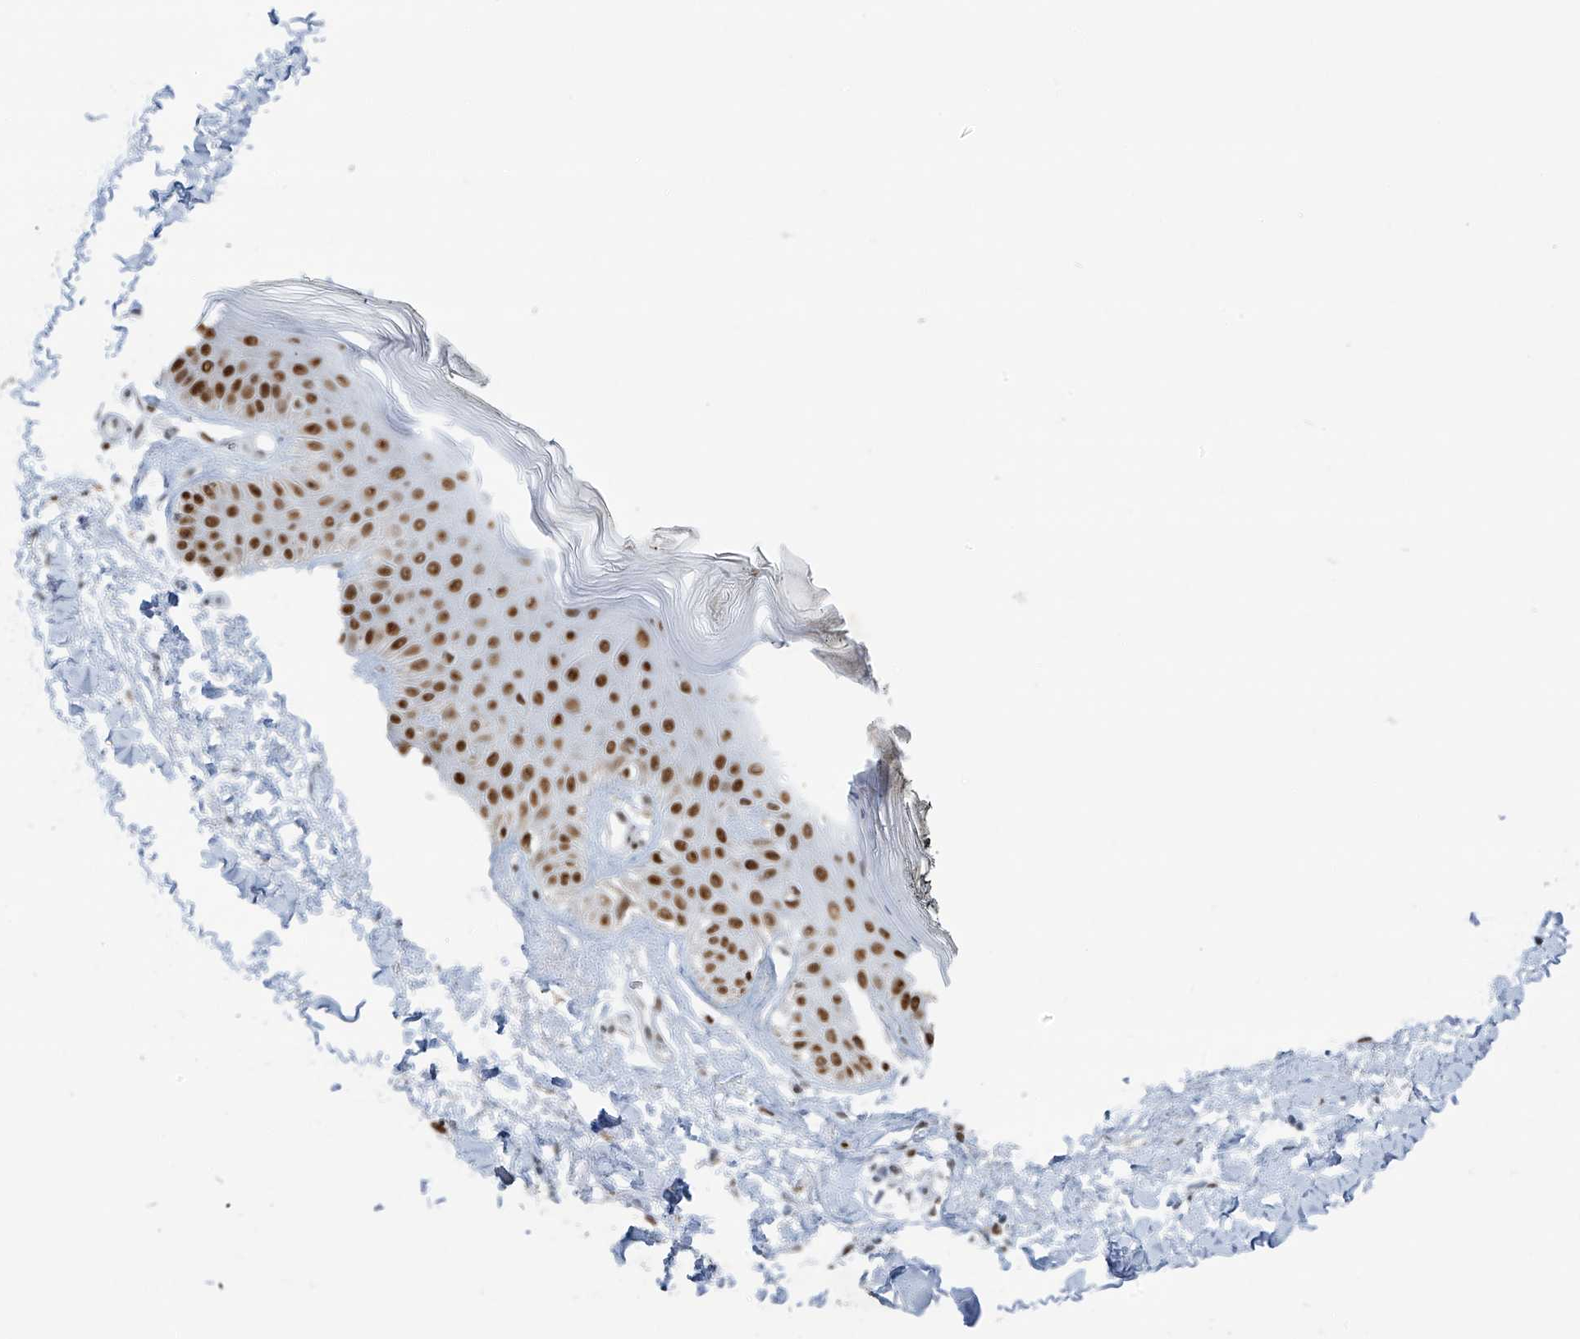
{"staining": {"intensity": "moderate", "quantity": ">75%", "location": "nuclear"}, "tissue": "skin", "cell_type": "Fibroblasts", "image_type": "normal", "snomed": [{"axis": "morphology", "description": "Normal tissue, NOS"}, {"axis": "topography", "description": "Skin"}], "caption": "Moderate nuclear positivity for a protein is present in about >75% of fibroblasts of benign skin using immunohistochemistry.", "gene": "WRNIP1", "patient": {"sex": "female", "age": 64}}